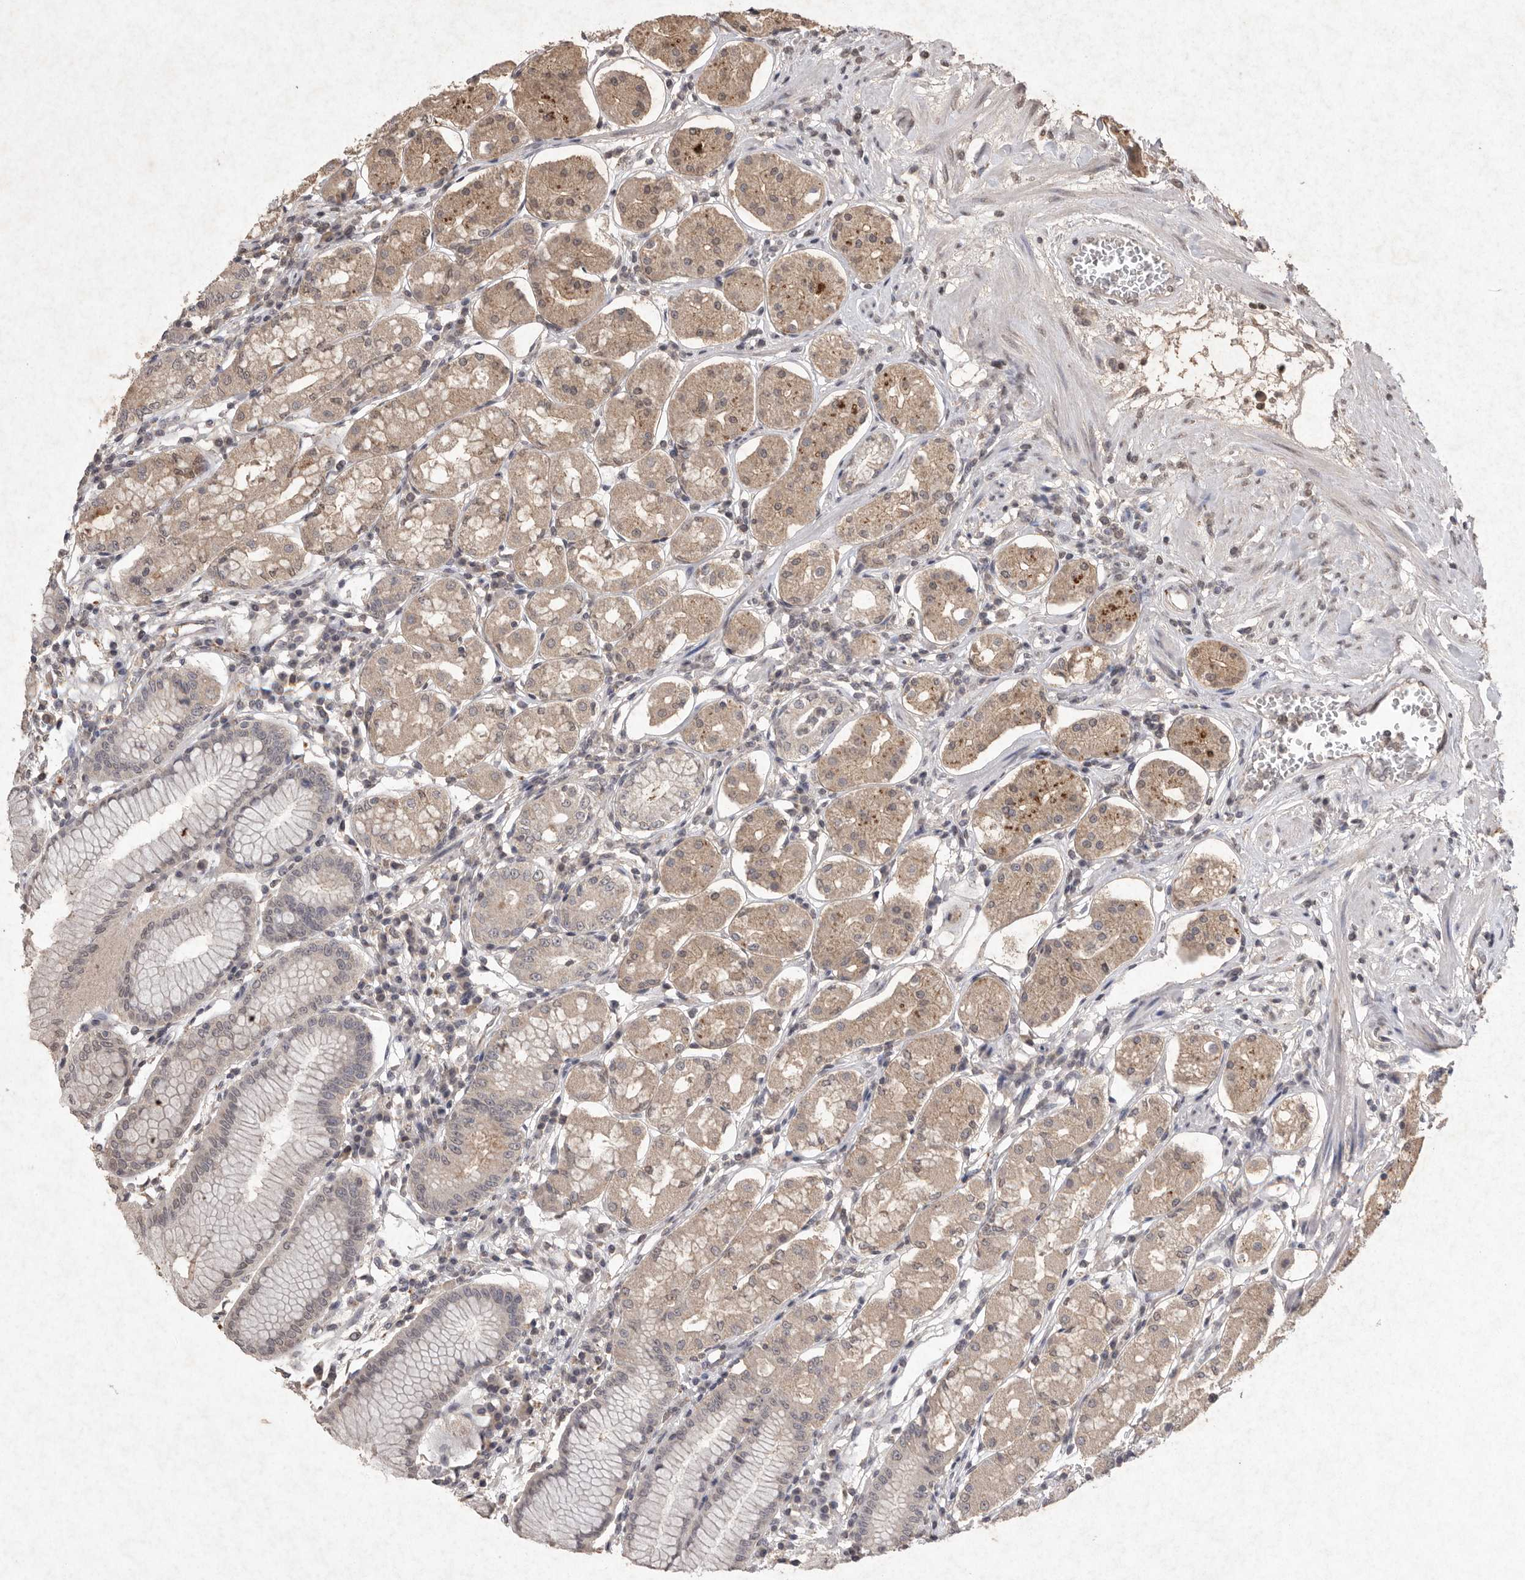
{"staining": {"intensity": "weak", "quantity": "25%-75%", "location": "cytoplasmic/membranous"}, "tissue": "stomach", "cell_type": "Glandular cells", "image_type": "normal", "snomed": [{"axis": "morphology", "description": "Normal tissue, NOS"}, {"axis": "topography", "description": "Stomach"}, {"axis": "topography", "description": "Stomach, lower"}], "caption": "Glandular cells show weak cytoplasmic/membranous staining in about 25%-75% of cells in benign stomach.", "gene": "APLNR", "patient": {"sex": "female", "age": 56}}